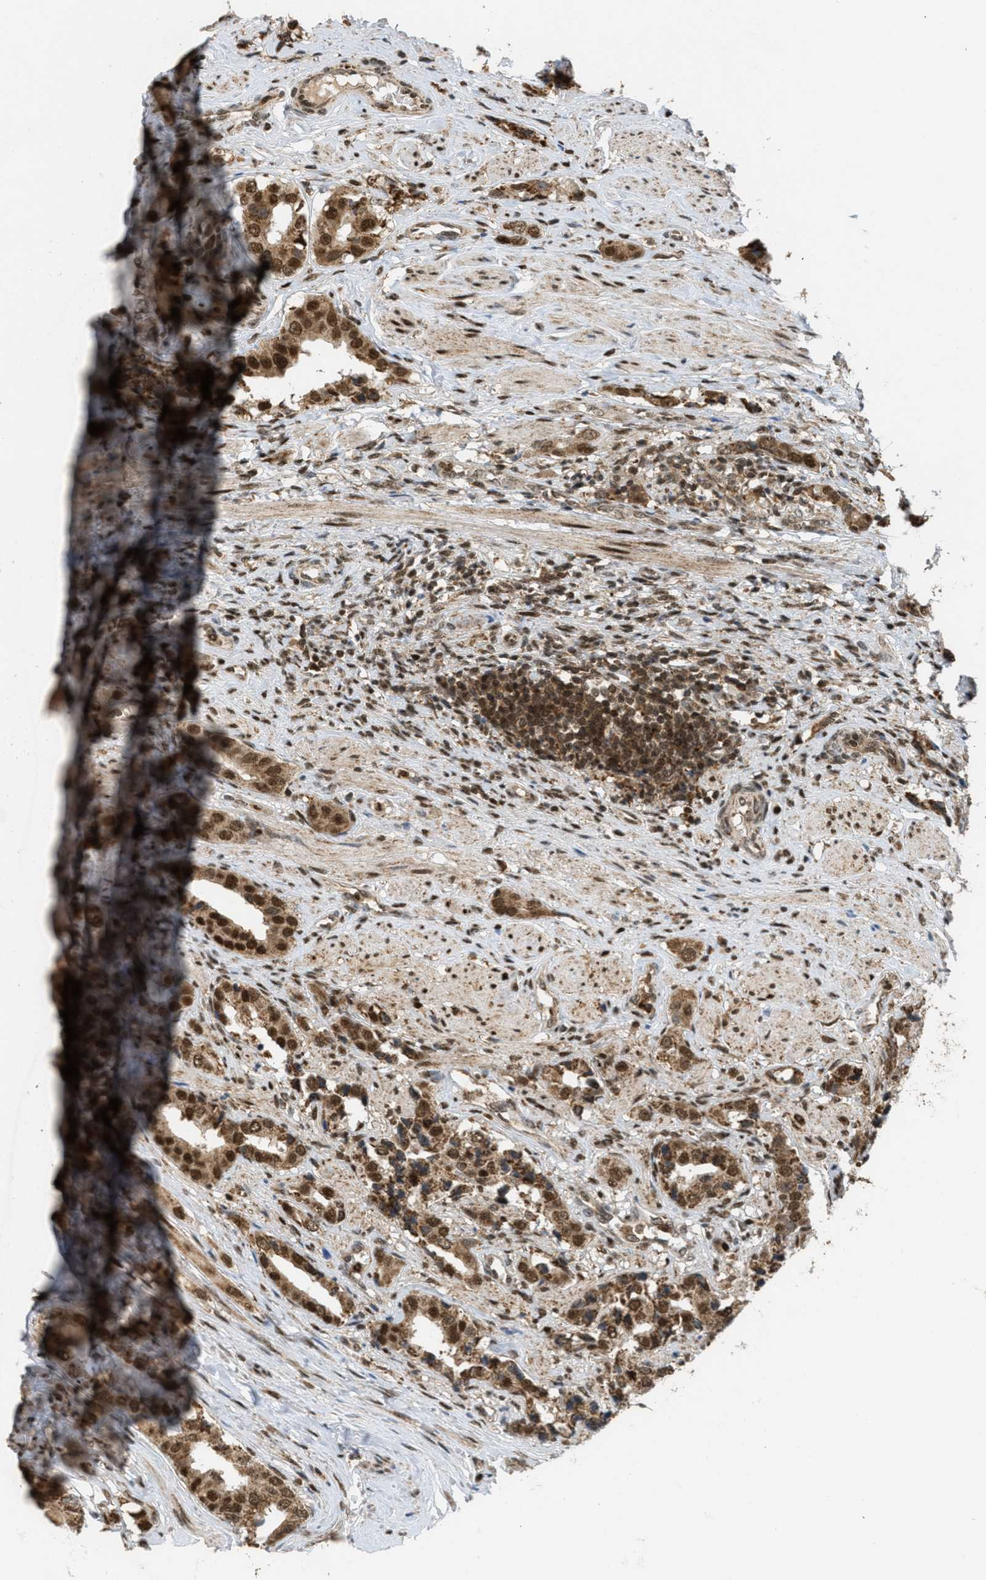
{"staining": {"intensity": "strong", "quantity": ">75%", "location": "cytoplasmic/membranous,nuclear"}, "tissue": "prostate cancer", "cell_type": "Tumor cells", "image_type": "cancer", "snomed": [{"axis": "morphology", "description": "Adenocarcinoma, High grade"}, {"axis": "topography", "description": "Prostate"}], "caption": "High-power microscopy captured an immunohistochemistry (IHC) photomicrograph of prostate adenocarcinoma (high-grade), revealing strong cytoplasmic/membranous and nuclear expression in approximately >75% of tumor cells.", "gene": "TLK1", "patient": {"sex": "male", "age": 52}}